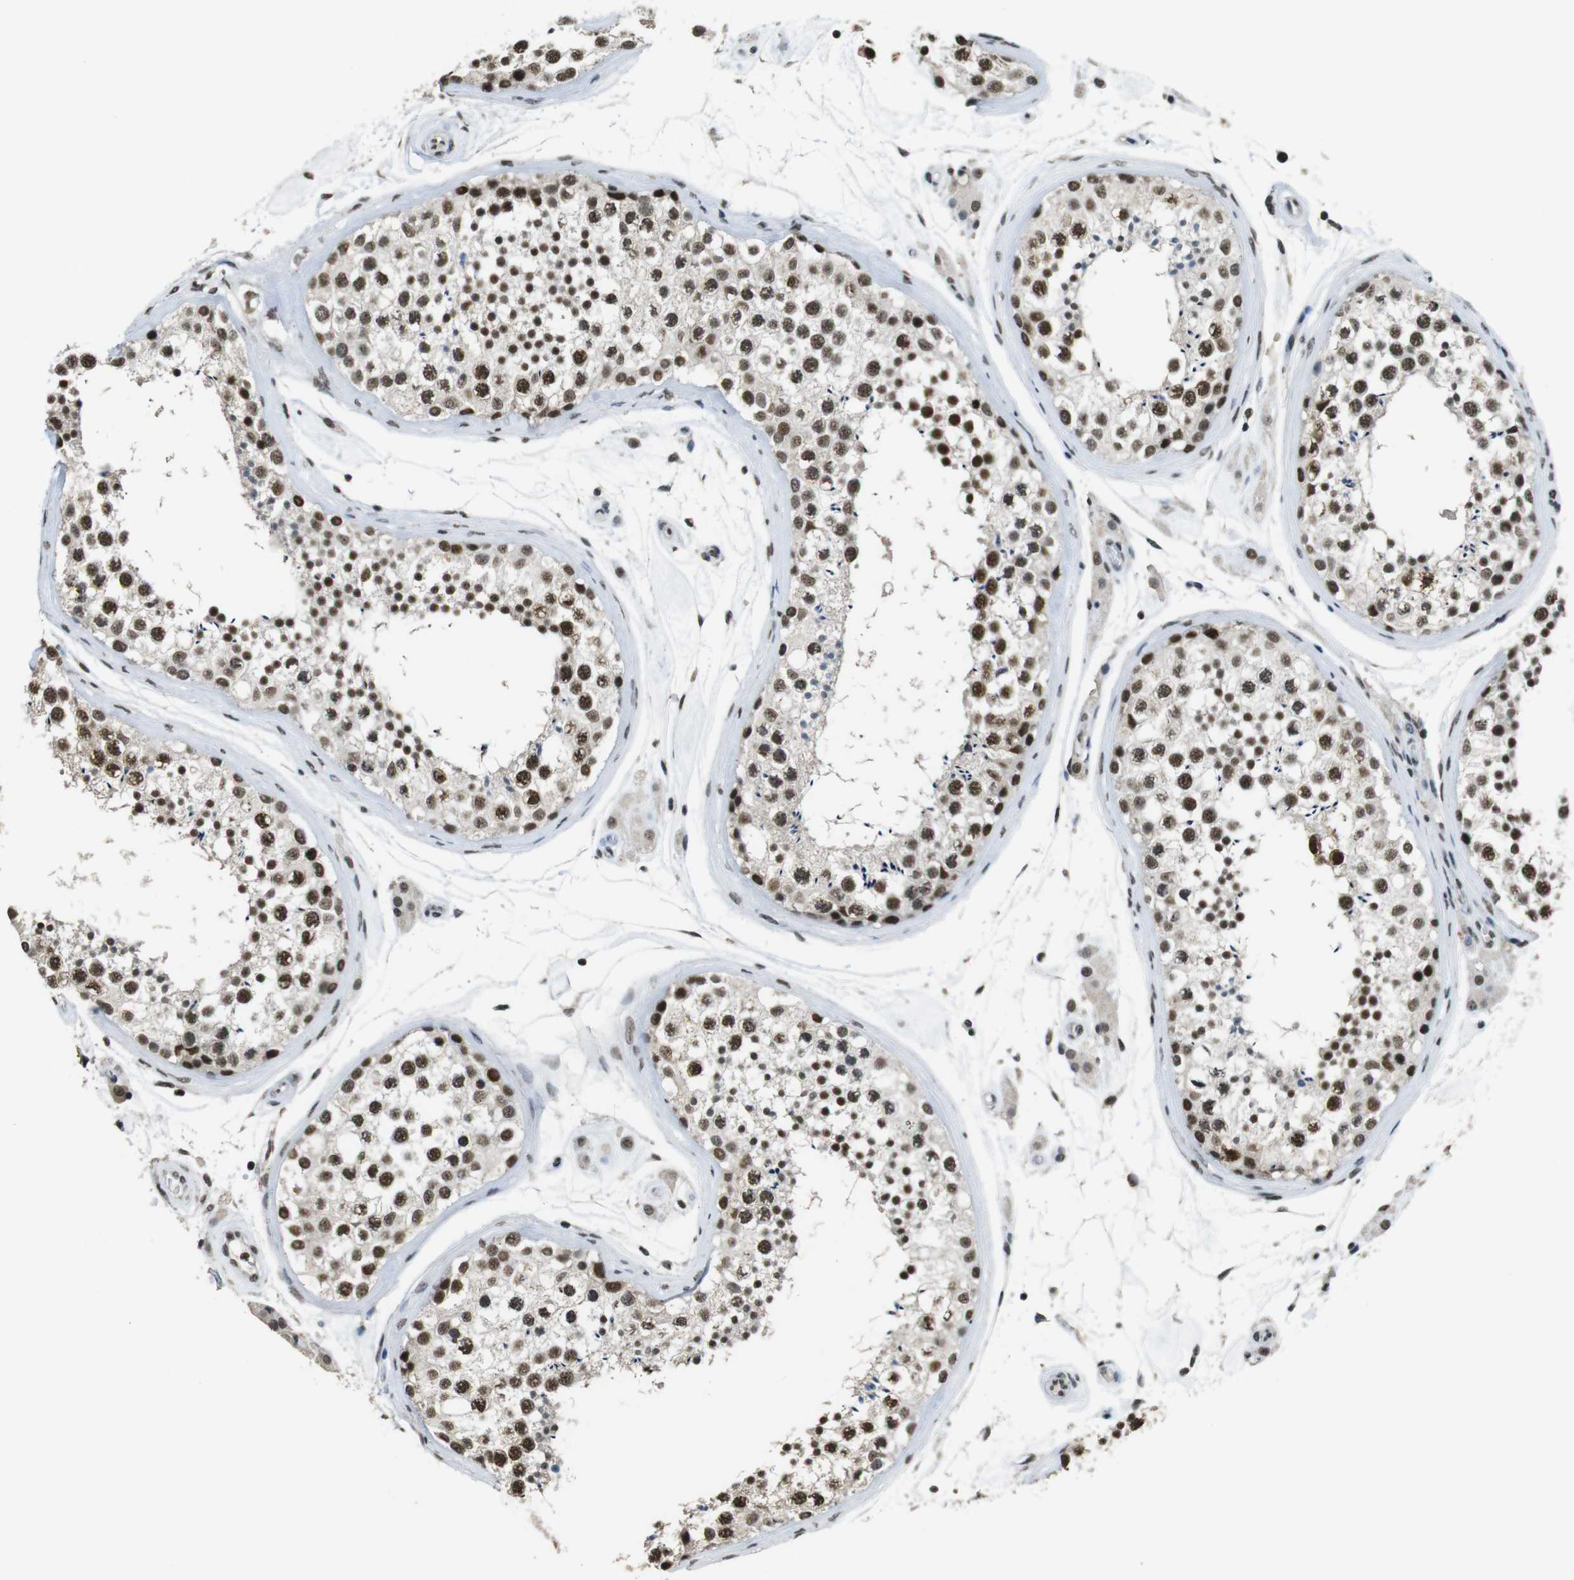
{"staining": {"intensity": "strong", "quantity": ">75%", "location": "nuclear"}, "tissue": "testis", "cell_type": "Cells in seminiferous ducts", "image_type": "normal", "snomed": [{"axis": "morphology", "description": "Normal tissue, NOS"}, {"axis": "topography", "description": "Testis"}], "caption": "Protein expression analysis of benign testis exhibits strong nuclear expression in approximately >75% of cells in seminiferous ducts.", "gene": "CSNK2B", "patient": {"sex": "male", "age": 46}}